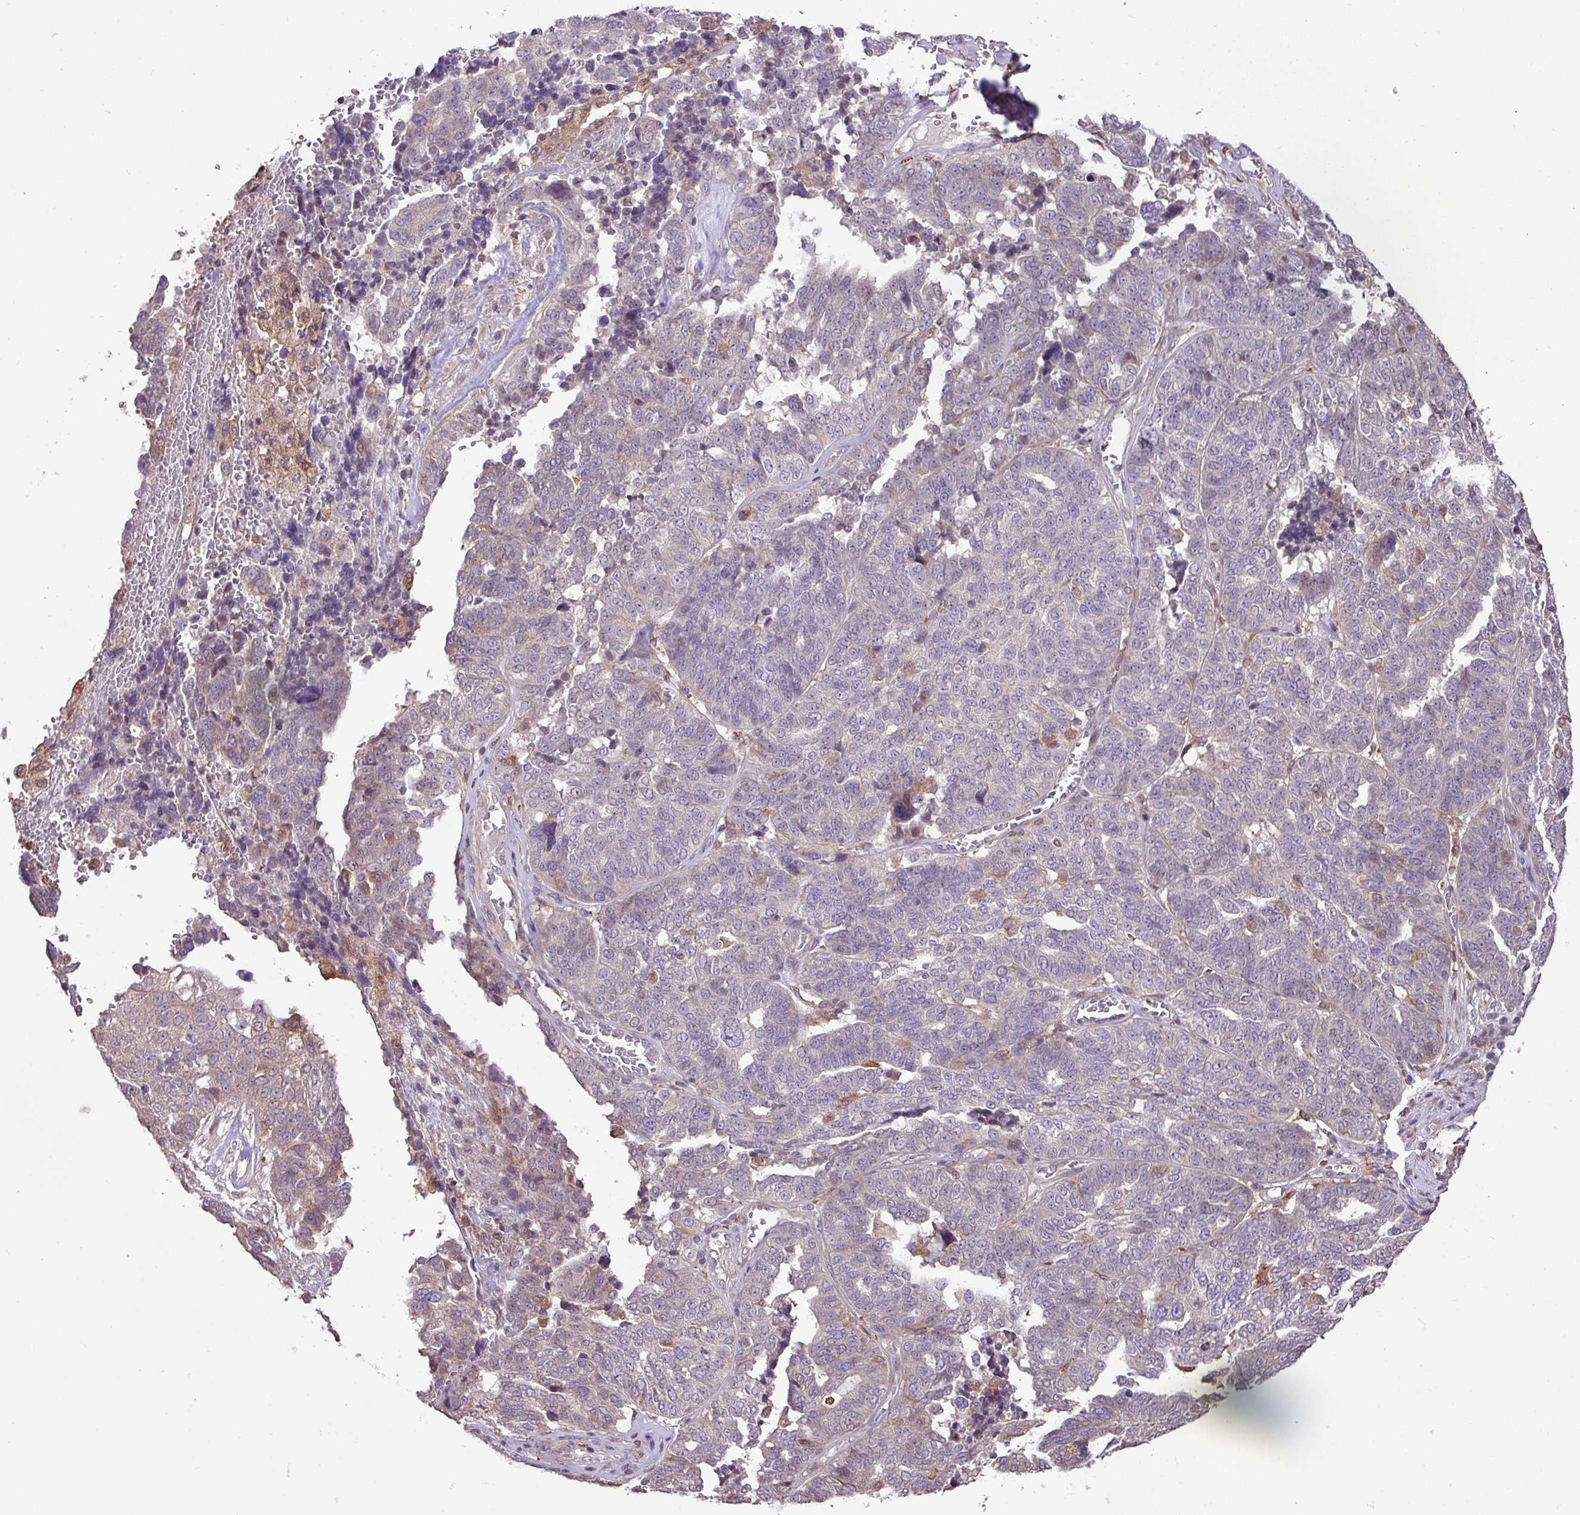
{"staining": {"intensity": "weak", "quantity": "<25%", "location": "cytoplasmic/membranous"}, "tissue": "ovarian cancer", "cell_type": "Tumor cells", "image_type": "cancer", "snomed": [{"axis": "morphology", "description": "Cystadenocarcinoma, serous, NOS"}, {"axis": "topography", "description": "Ovary"}], "caption": "DAB immunohistochemical staining of ovarian cancer displays no significant expression in tumor cells. (Brightfield microscopy of DAB (3,3'-diaminobenzidine) immunohistochemistry (IHC) at high magnification).", "gene": "ARHGEF25", "patient": {"sex": "female", "age": 59}}